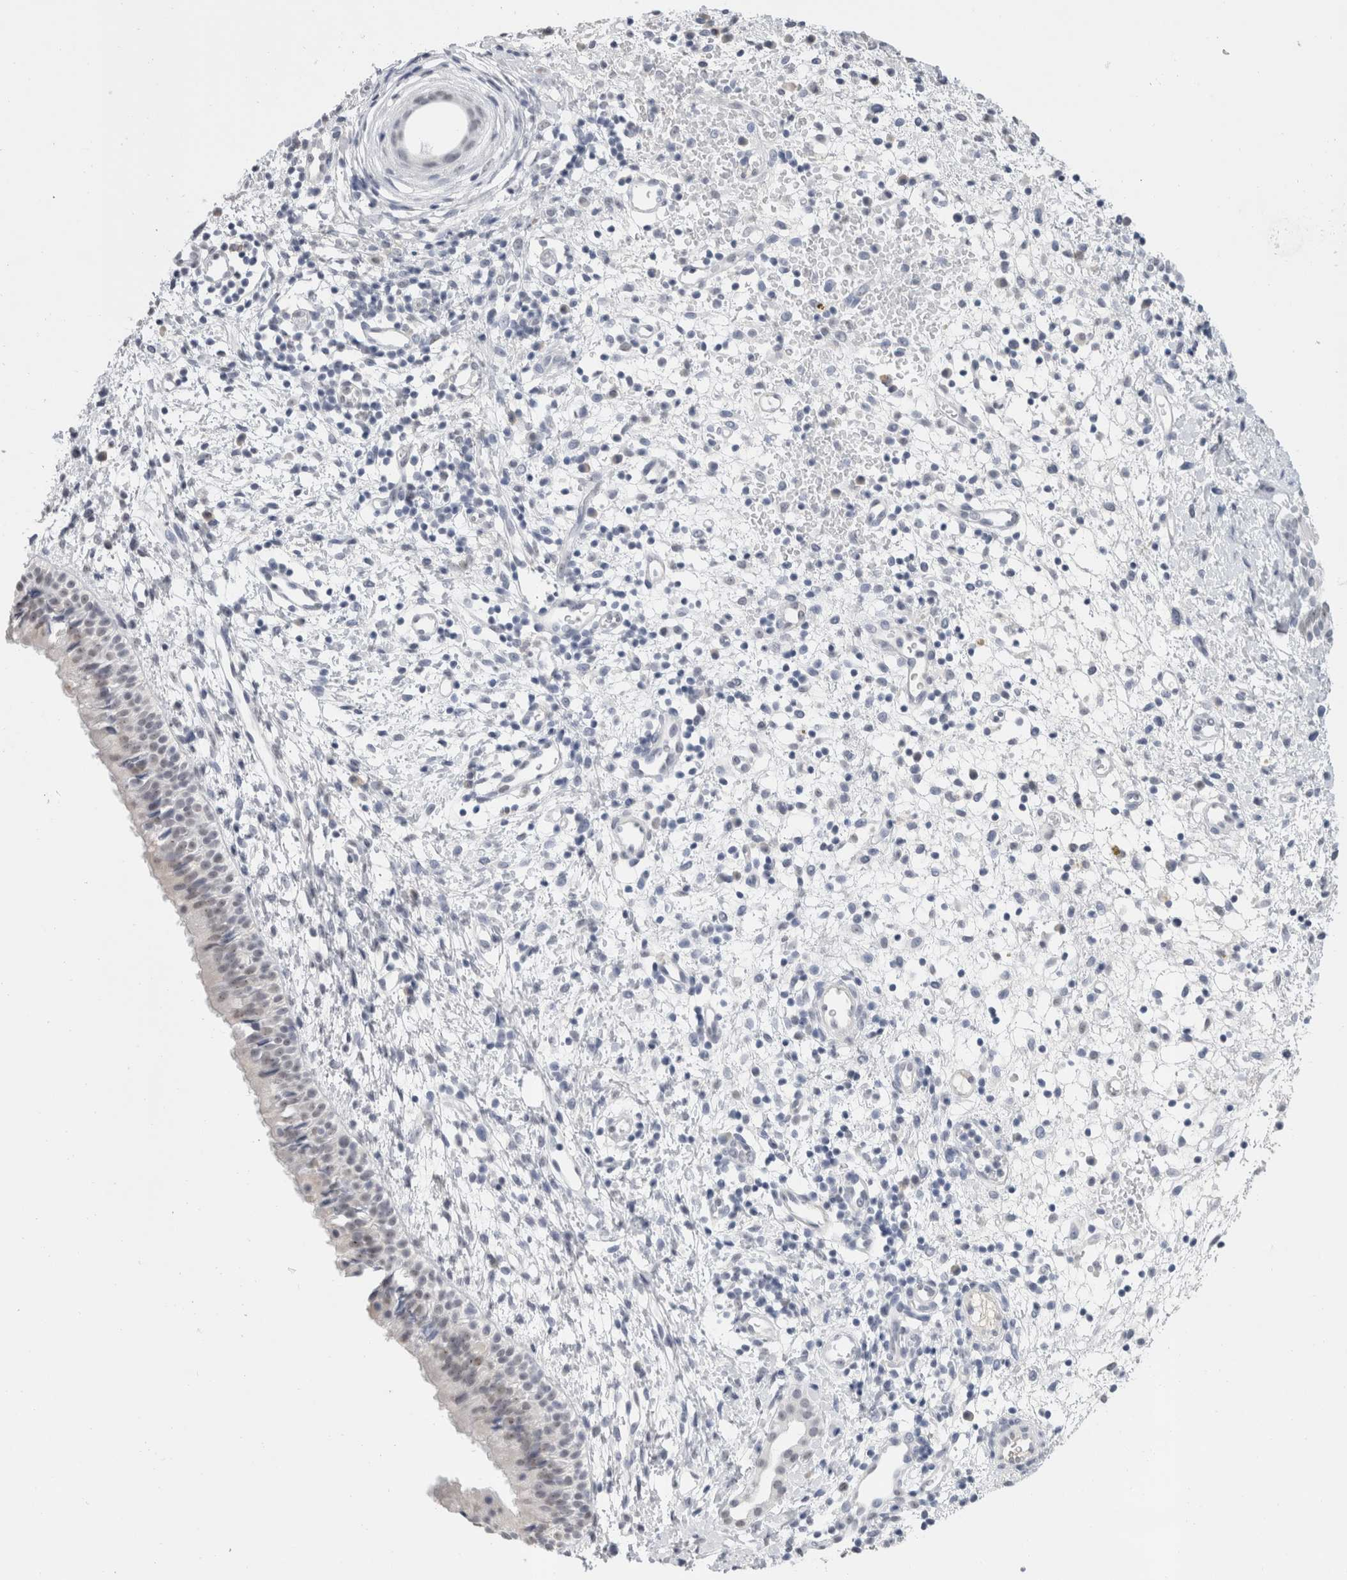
{"staining": {"intensity": "weak", "quantity": "<25%", "location": "nuclear"}, "tissue": "nasopharynx", "cell_type": "Respiratory epithelial cells", "image_type": "normal", "snomed": [{"axis": "morphology", "description": "Normal tissue, NOS"}, {"axis": "topography", "description": "Nasopharynx"}], "caption": "Immunohistochemistry (IHC) of benign human nasopharynx exhibits no expression in respiratory epithelial cells.", "gene": "CADM3", "patient": {"sex": "male", "age": 22}}